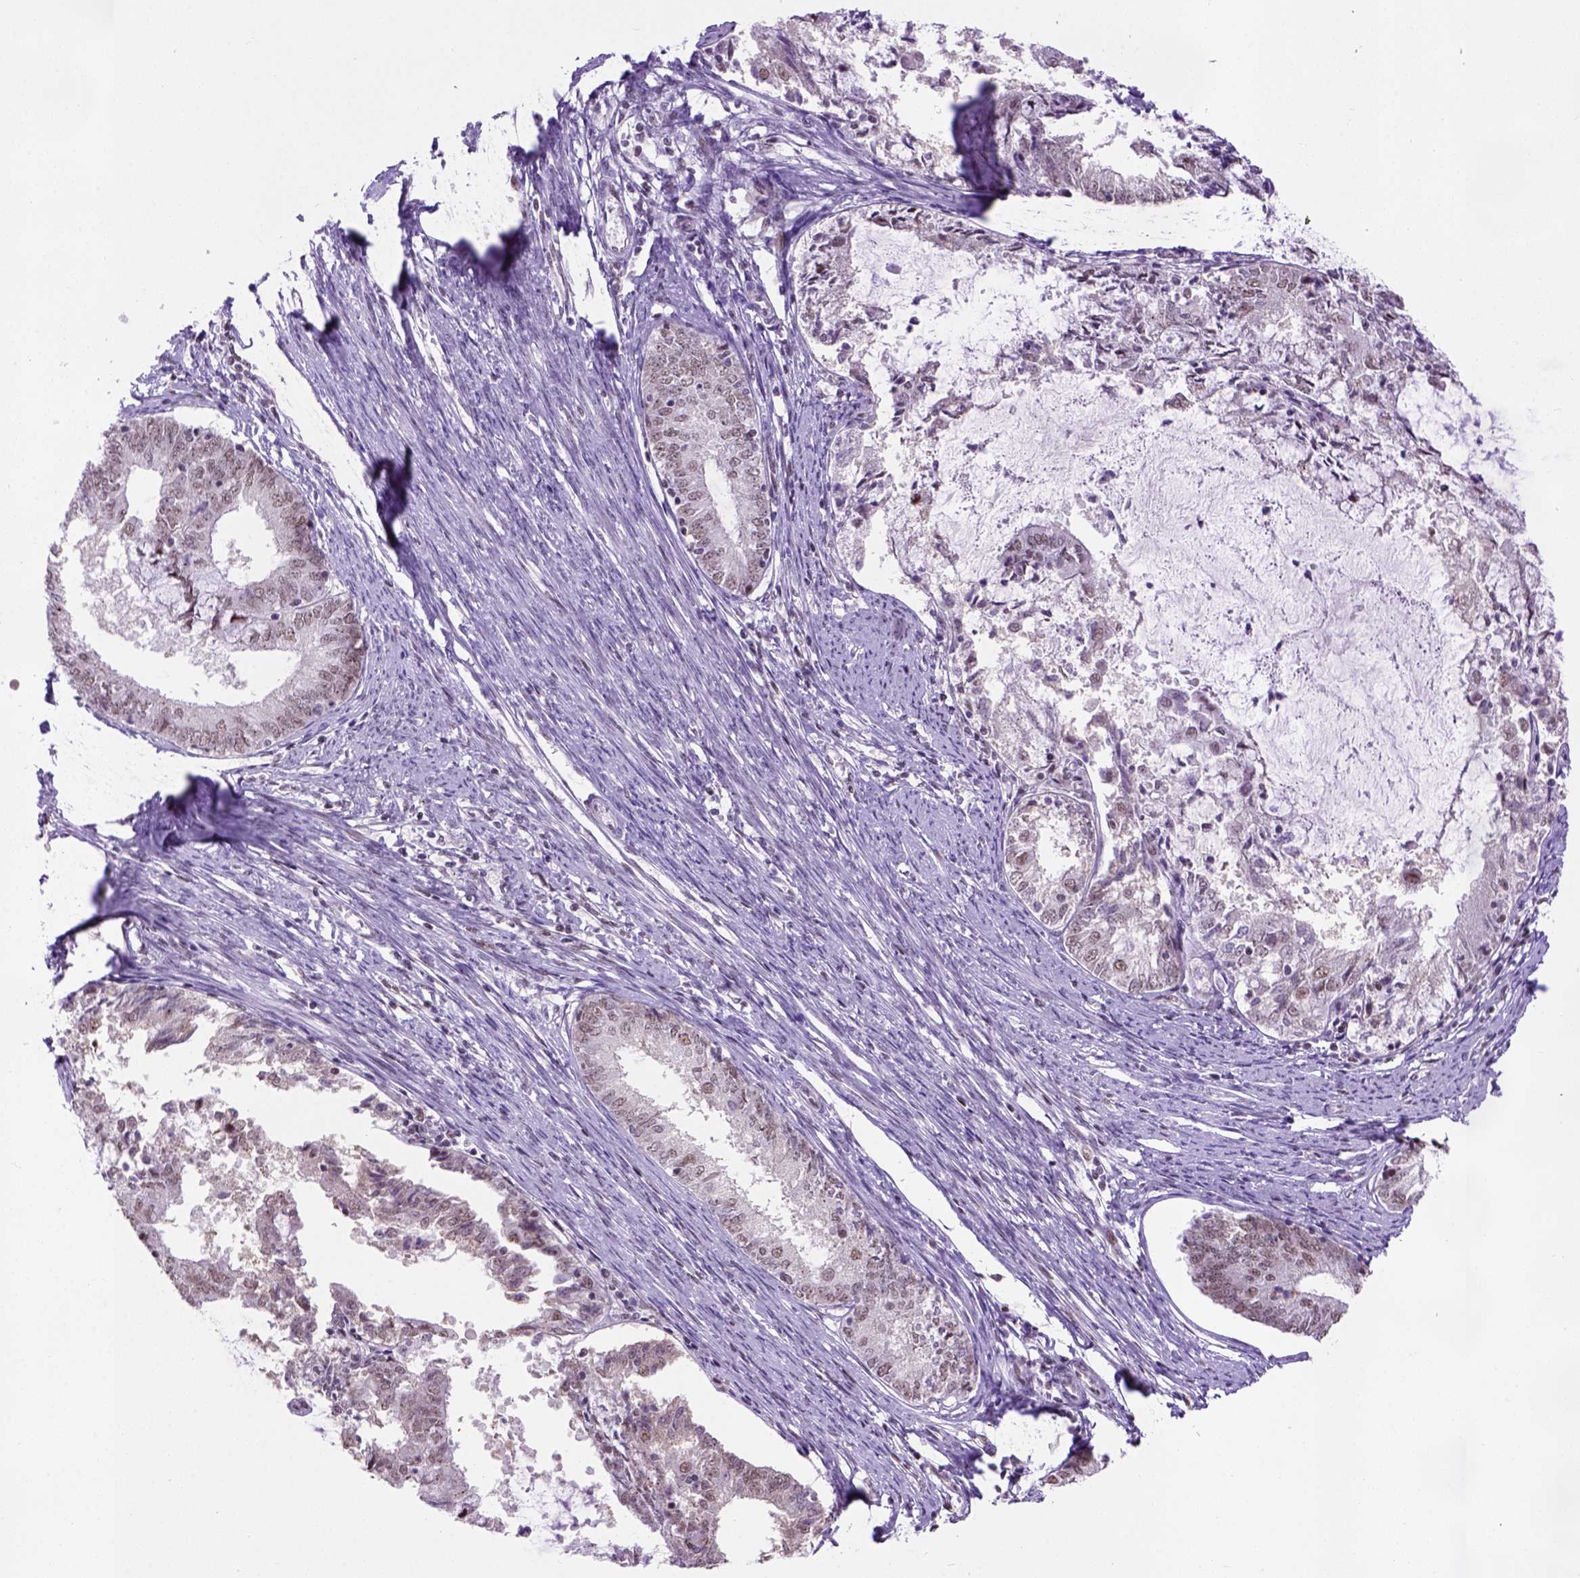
{"staining": {"intensity": "weak", "quantity": ">75%", "location": "nuclear"}, "tissue": "endometrial cancer", "cell_type": "Tumor cells", "image_type": "cancer", "snomed": [{"axis": "morphology", "description": "Adenocarcinoma, NOS"}, {"axis": "topography", "description": "Endometrium"}], "caption": "This photomicrograph exhibits IHC staining of endometrial cancer, with low weak nuclear positivity in about >75% of tumor cells.", "gene": "TBPL1", "patient": {"sex": "female", "age": 57}}